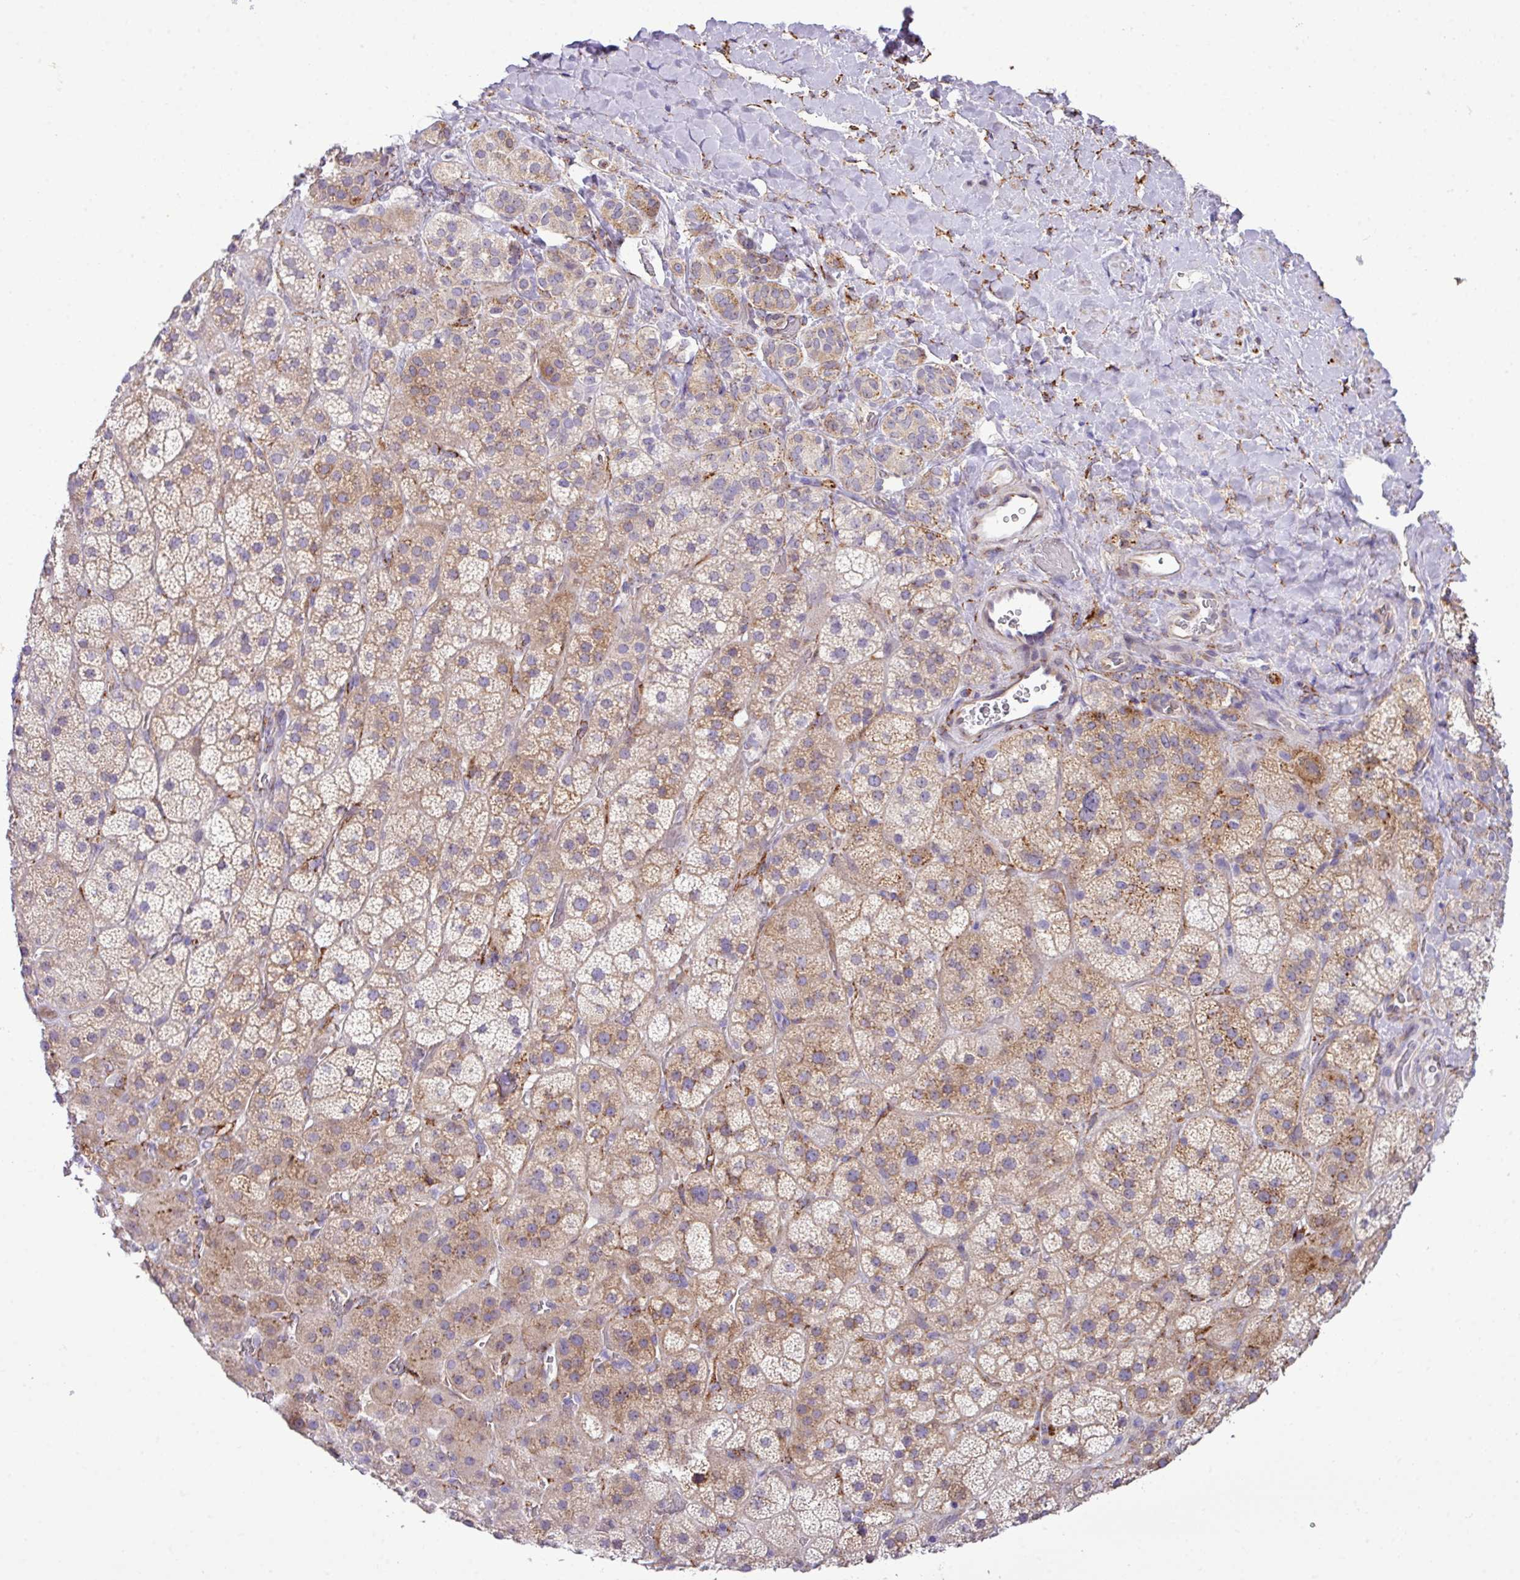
{"staining": {"intensity": "weak", "quantity": "25%-75%", "location": "cytoplasmic/membranous"}, "tissue": "adrenal gland", "cell_type": "Glandular cells", "image_type": "normal", "snomed": [{"axis": "morphology", "description": "Normal tissue, NOS"}, {"axis": "topography", "description": "Adrenal gland"}], "caption": "IHC histopathology image of unremarkable adrenal gland: human adrenal gland stained using immunohistochemistry (IHC) displays low levels of weak protein expression localized specifically in the cytoplasmic/membranous of glandular cells, appearing as a cytoplasmic/membranous brown color.", "gene": "CFAP97", "patient": {"sex": "male", "age": 57}}